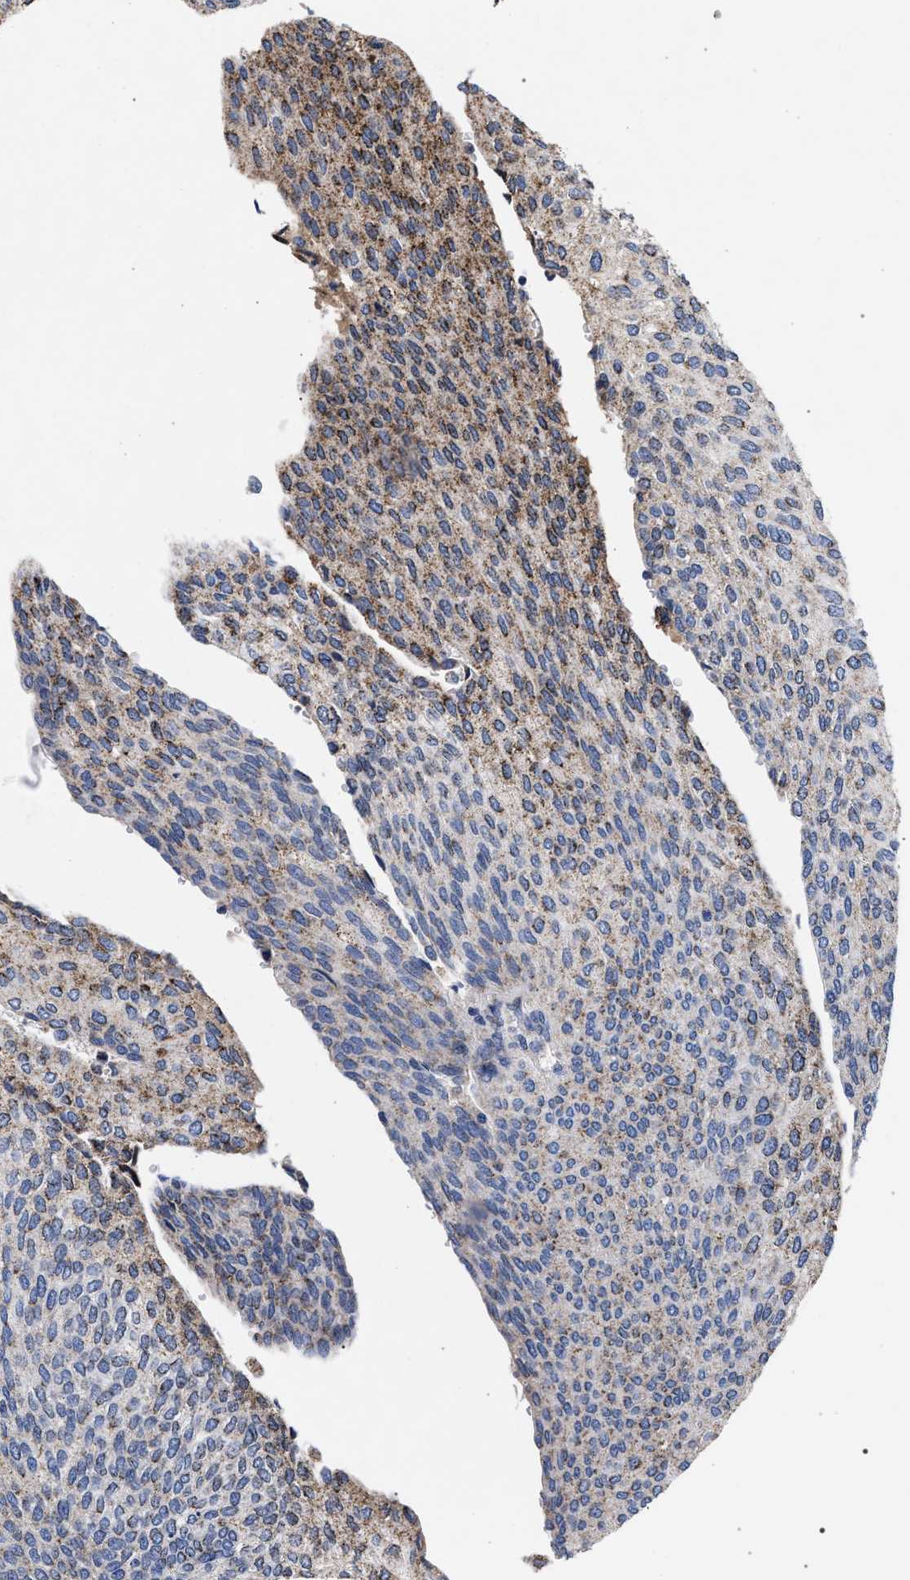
{"staining": {"intensity": "moderate", "quantity": "<25%", "location": "cytoplasmic/membranous"}, "tissue": "urothelial cancer", "cell_type": "Tumor cells", "image_type": "cancer", "snomed": [{"axis": "morphology", "description": "Urothelial carcinoma, Low grade"}, {"axis": "topography", "description": "Urinary bladder"}], "caption": "DAB immunohistochemical staining of low-grade urothelial carcinoma shows moderate cytoplasmic/membranous protein expression in approximately <25% of tumor cells.", "gene": "ACOX1", "patient": {"sex": "female", "age": 79}}